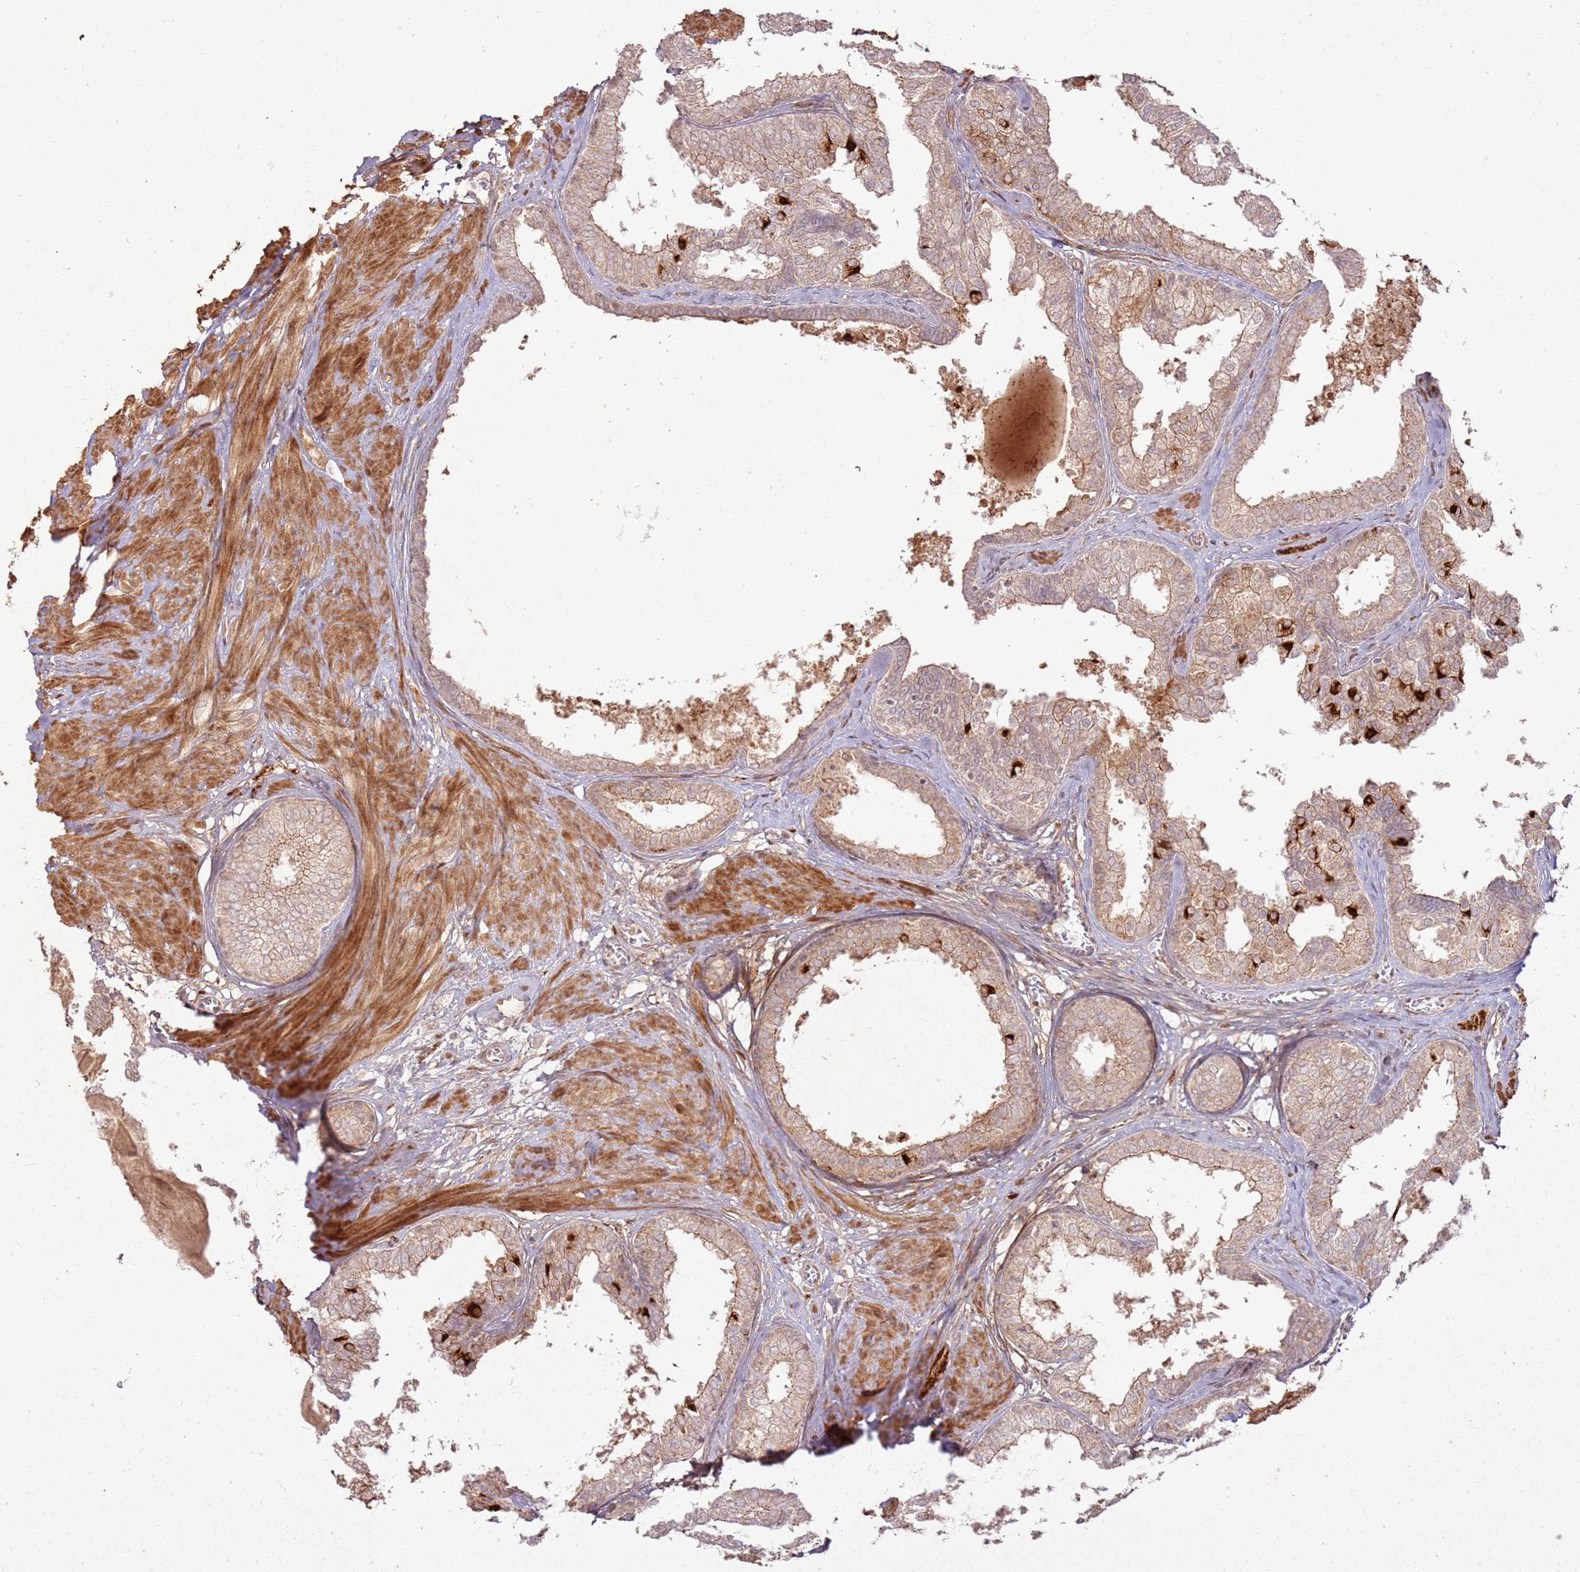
{"staining": {"intensity": "moderate", "quantity": "25%-75%", "location": "cytoplasmic/membranous"}, "tissue": "prostate", "cell_type": "Glandular cells", "image_type": "normal", "snomed": [{"axis": "morphology", "description": "Normal tissue, NOS"}, {"axis": "topography", "description": "Prostate"}], "caption": "Moderate cytoplasmic/membranous protein positivity is present in about 25%-75% of glandular cells in prostate.", "gene": "ZNF623", "patient": {"sex": "male", "age": 48}}